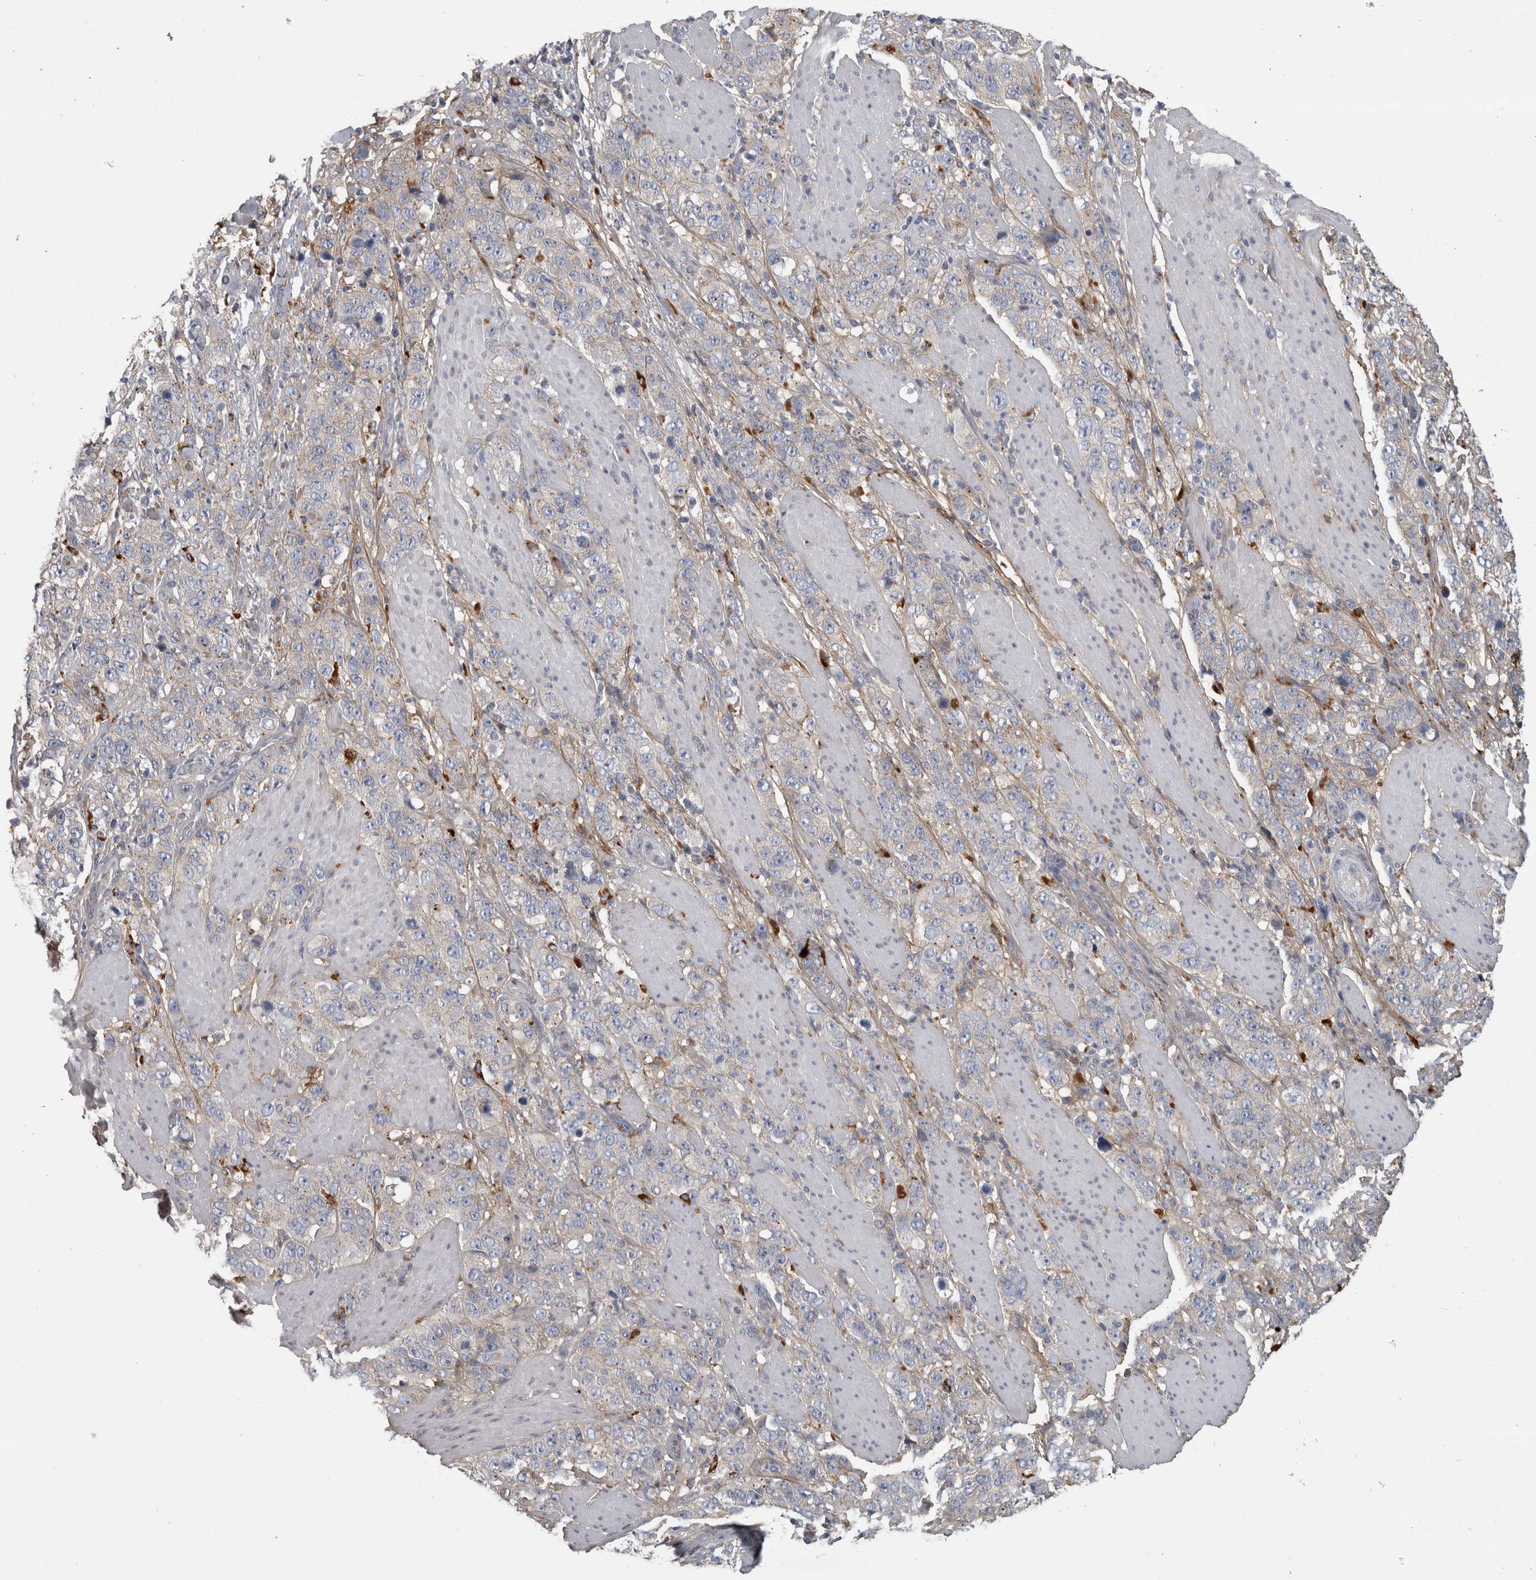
{"staining": {"intensity": "negative", "quantity": "none", "location": "none"}, "tissue": "stomach cancer", "cell_type": "Tumor cells", "image_type": "cancer", "snomed": [{"axis": "morphology", "description": "Adenocarcinoma, NOS"}, {"axis": "topography", "description": "Stomach"}], "caption": "Protein analysis of stomach adenocarcinoma displays no significant positivity in tumor cells.", "gene": "ATXN2", "patient": {"sex": "male", "age": 48}}